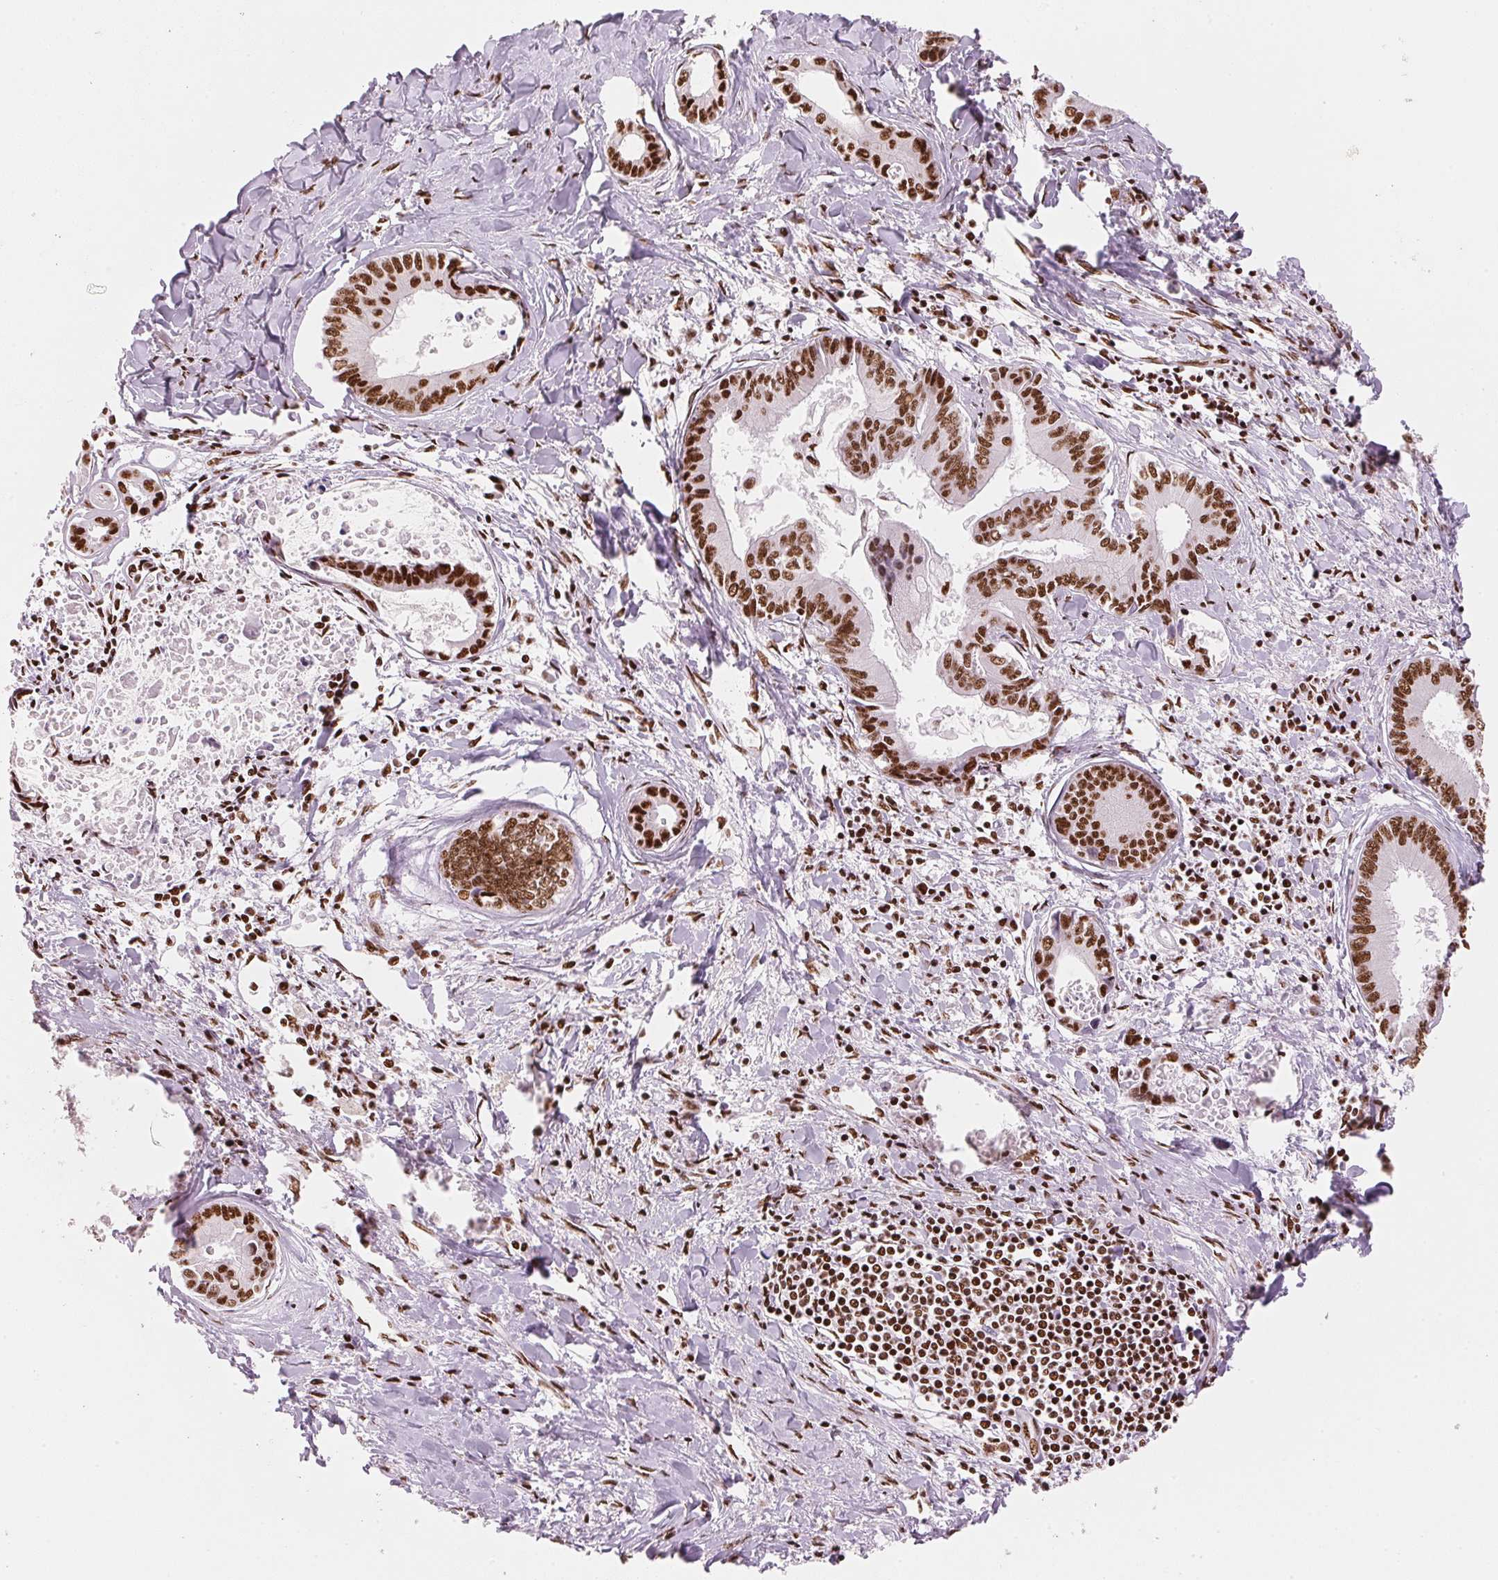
{"staining": {"intensity": "strong", "quantity": ">75%", "location": "nuclear"}, "tissue": "liver cancer", "cell_type": "Tumor cells", "image_type": "cancer", "snomed": [{"axis": "morphology", "description": "Cholangiocarcinoma"}, {"axis": "topography", "description": "Liver"}], "caption": "Strong nuclear protein positivity is identified in about >75% of tumor cells in liver cancer (cholangiocarcinoma).", "gene": "NXF1", "patient": {"sex": "male", "age": 66}}